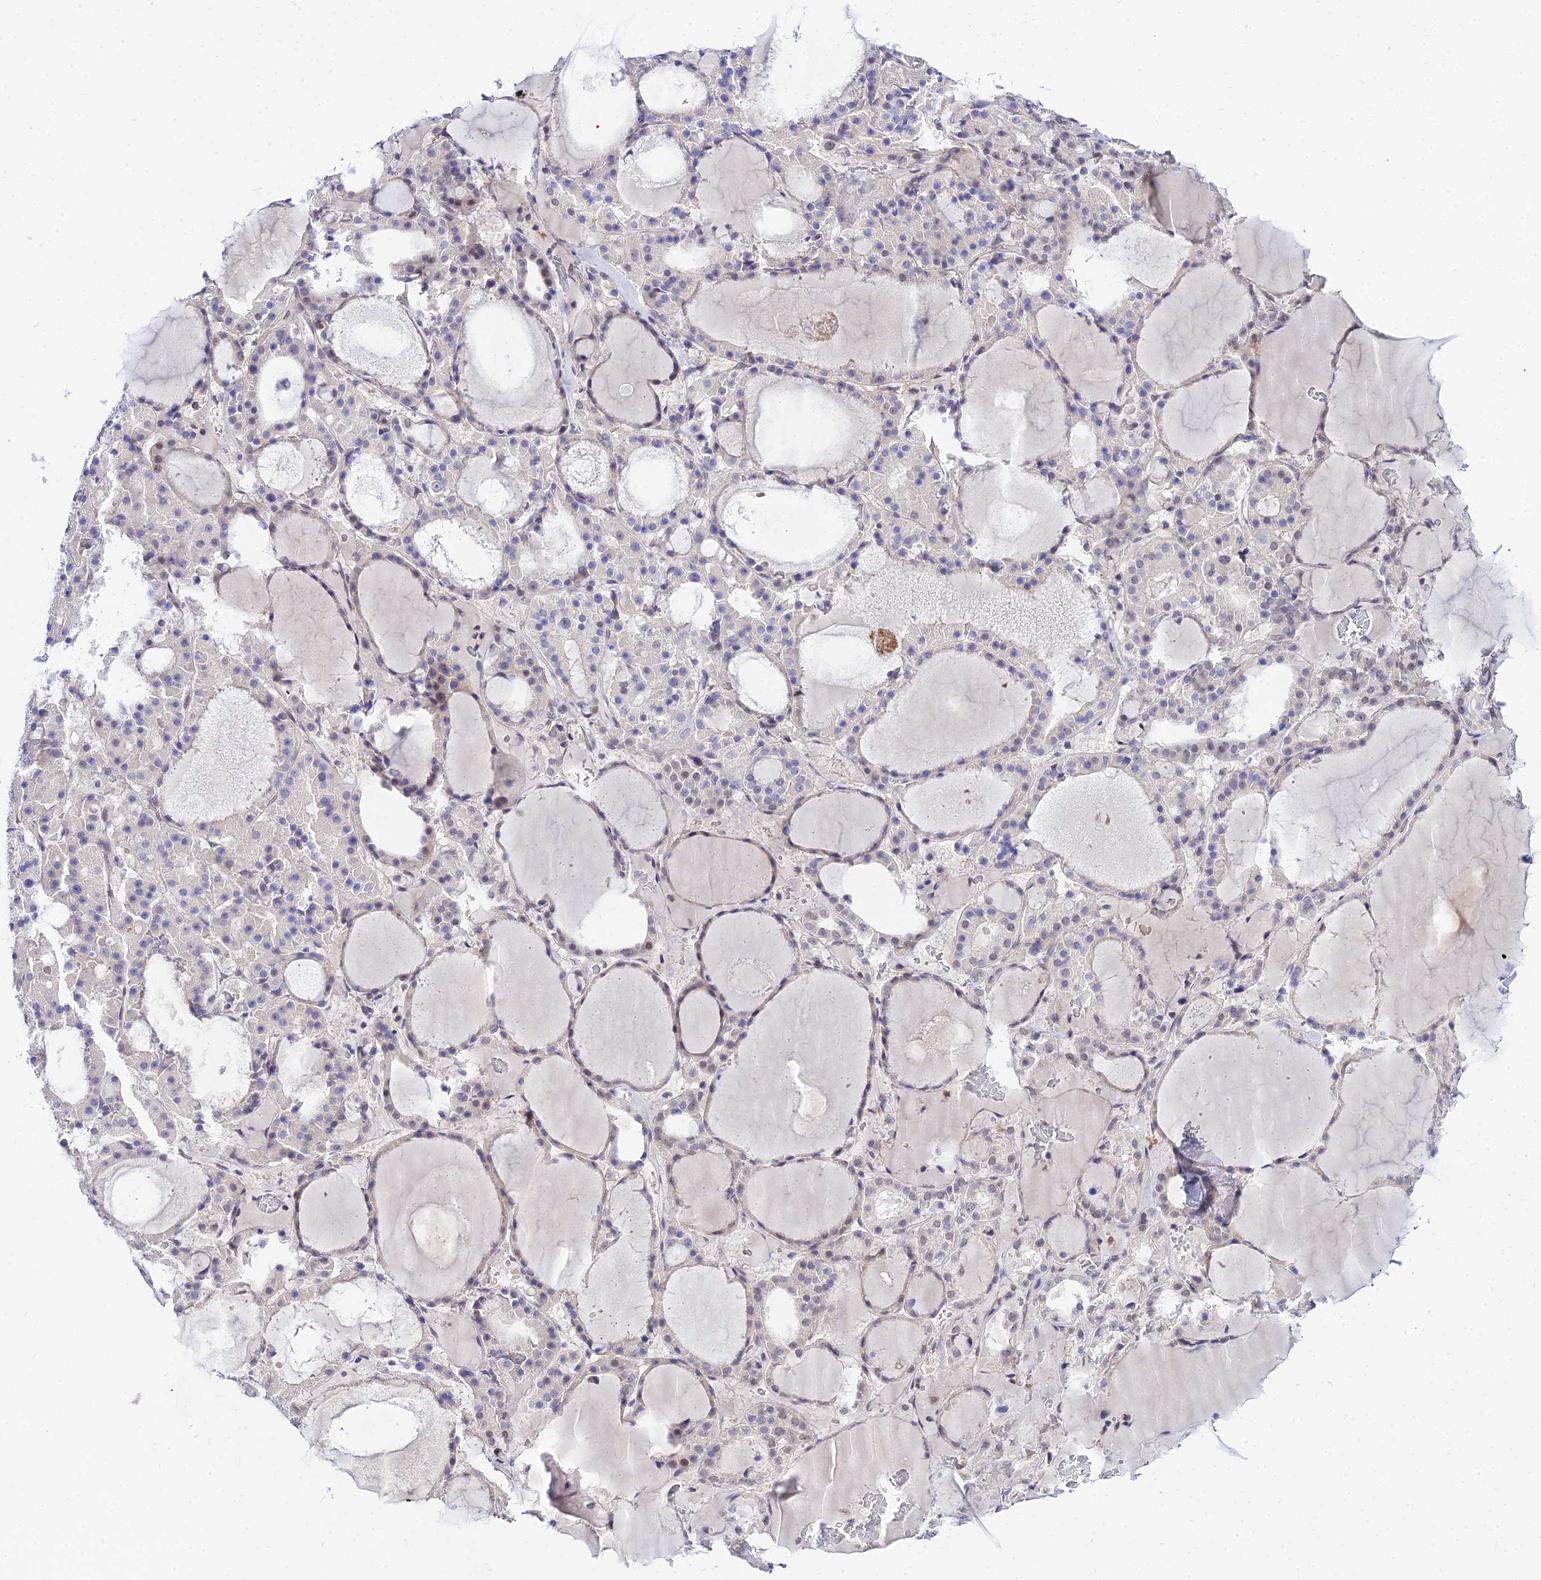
{"staining": {"intensity": "negative", "quantity": "none", "location": "none"}, "tissue": "thyroid gland", "cell_type": "Glandular cells", "image_type": "normal", "snomed": [{"axis": "morphology", "description": "Normal tissue, NOS"}, {"axis": "morphology", "description": "Carcinoma, NOS"}, {"axis": "topography", "description": "Thyroid gland"}], "caption": "Protein analysis of normal thyroid gland displays no significant expression in glandular cells.", "gene": "ZNF628", "patient": {"sex": "female", "age": 86}}